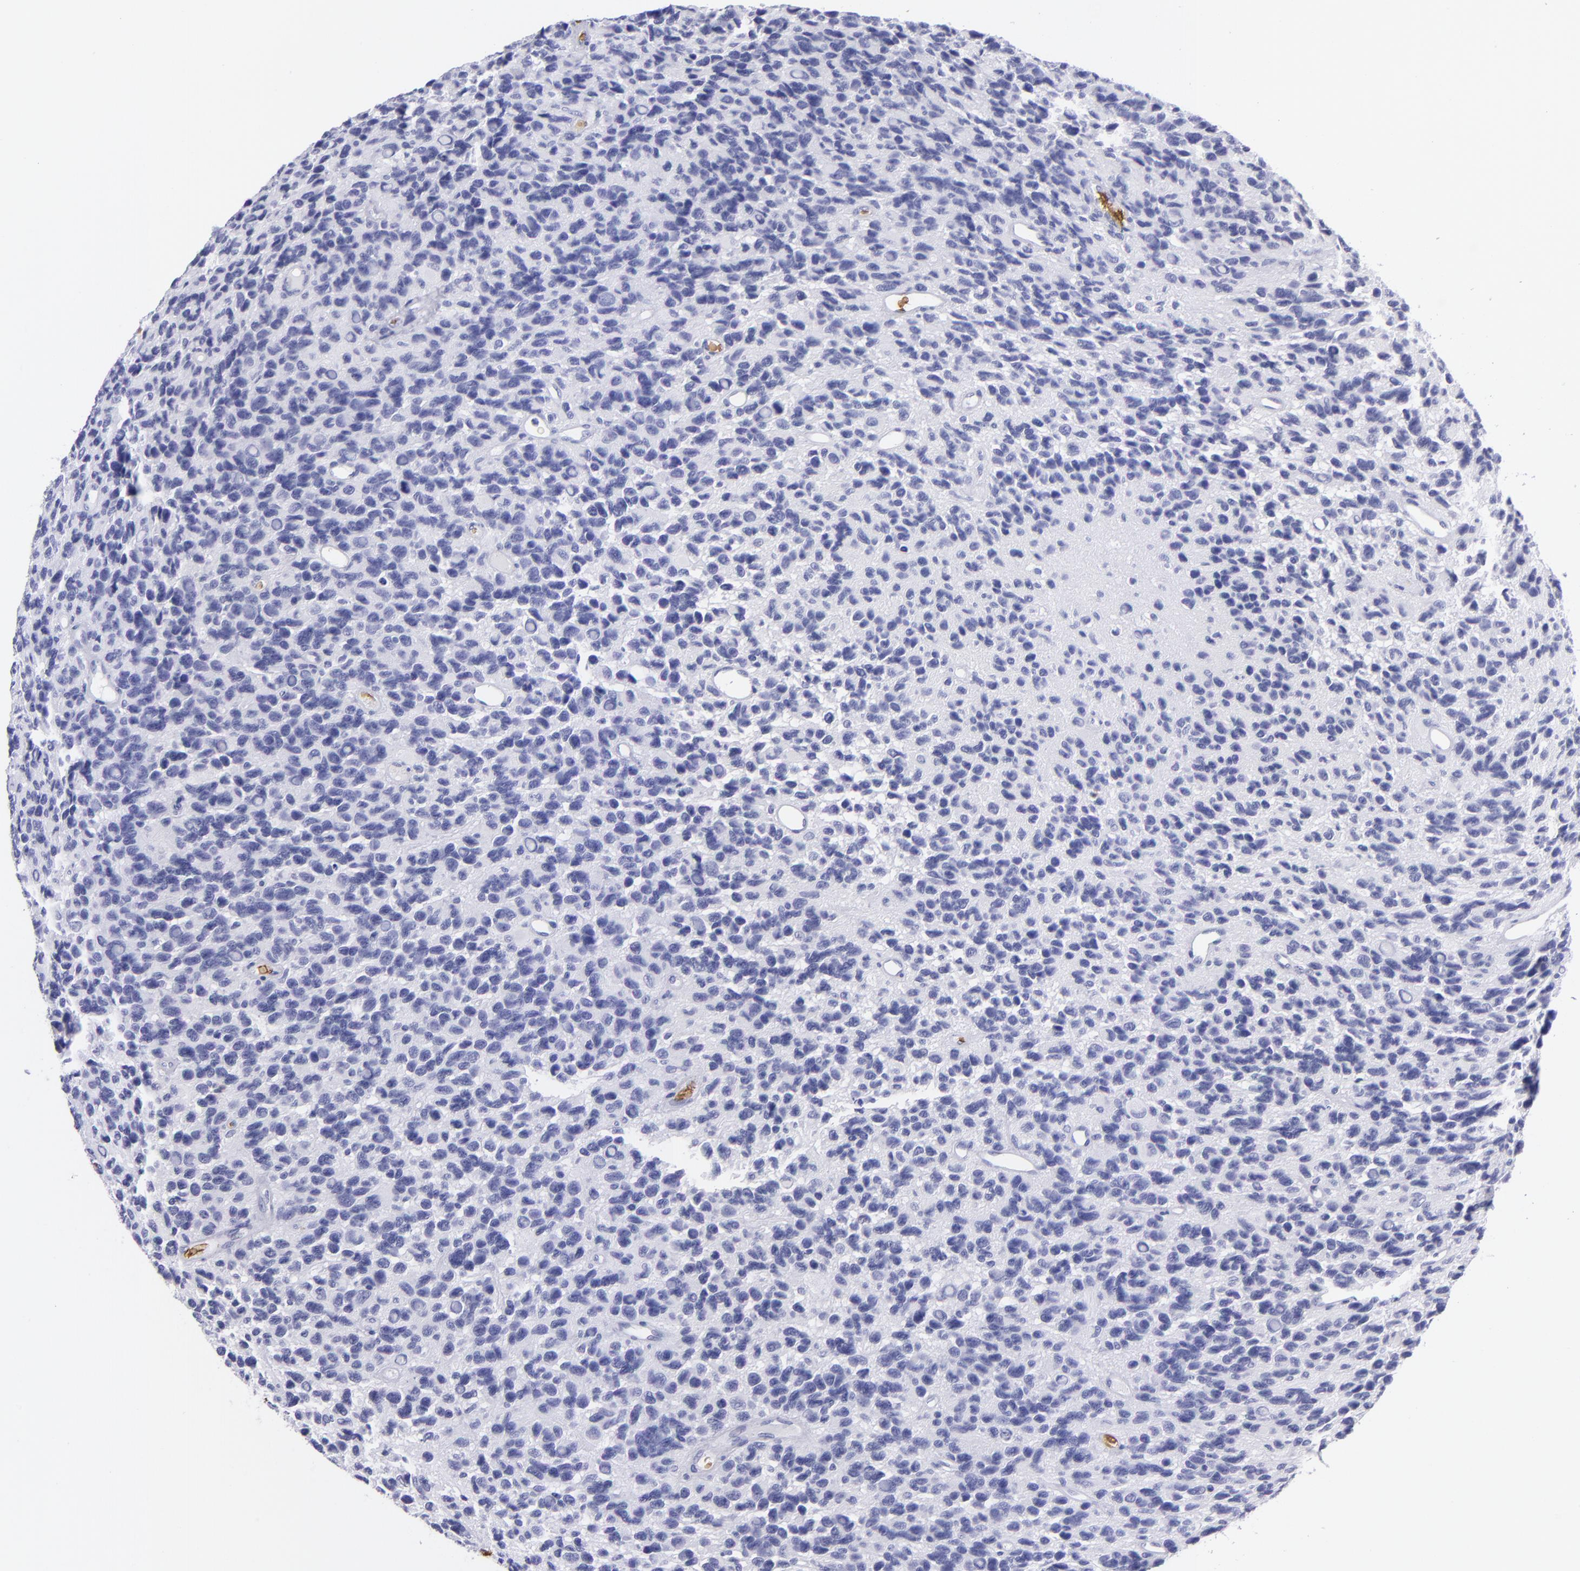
{"staining": {"intensity": "negative", "quantity": "none", "location": "none"}, "tissue": "glioma", "cell_type": "Tumor cells", "image_type": "cancer", "snomed": [{"axis": "morphology", "description": "Glioma, malignant, High grade"}, {"axis": "topography", "description": "Brain"}], "caption": "A high-resolution photomicrograph shows immunohistochemistry (IHC) staining of glioma, which demonstrates no significant expression in tumor cells.", "gene": "GYPA", "patient": {"sex": "male", "age": 77}}